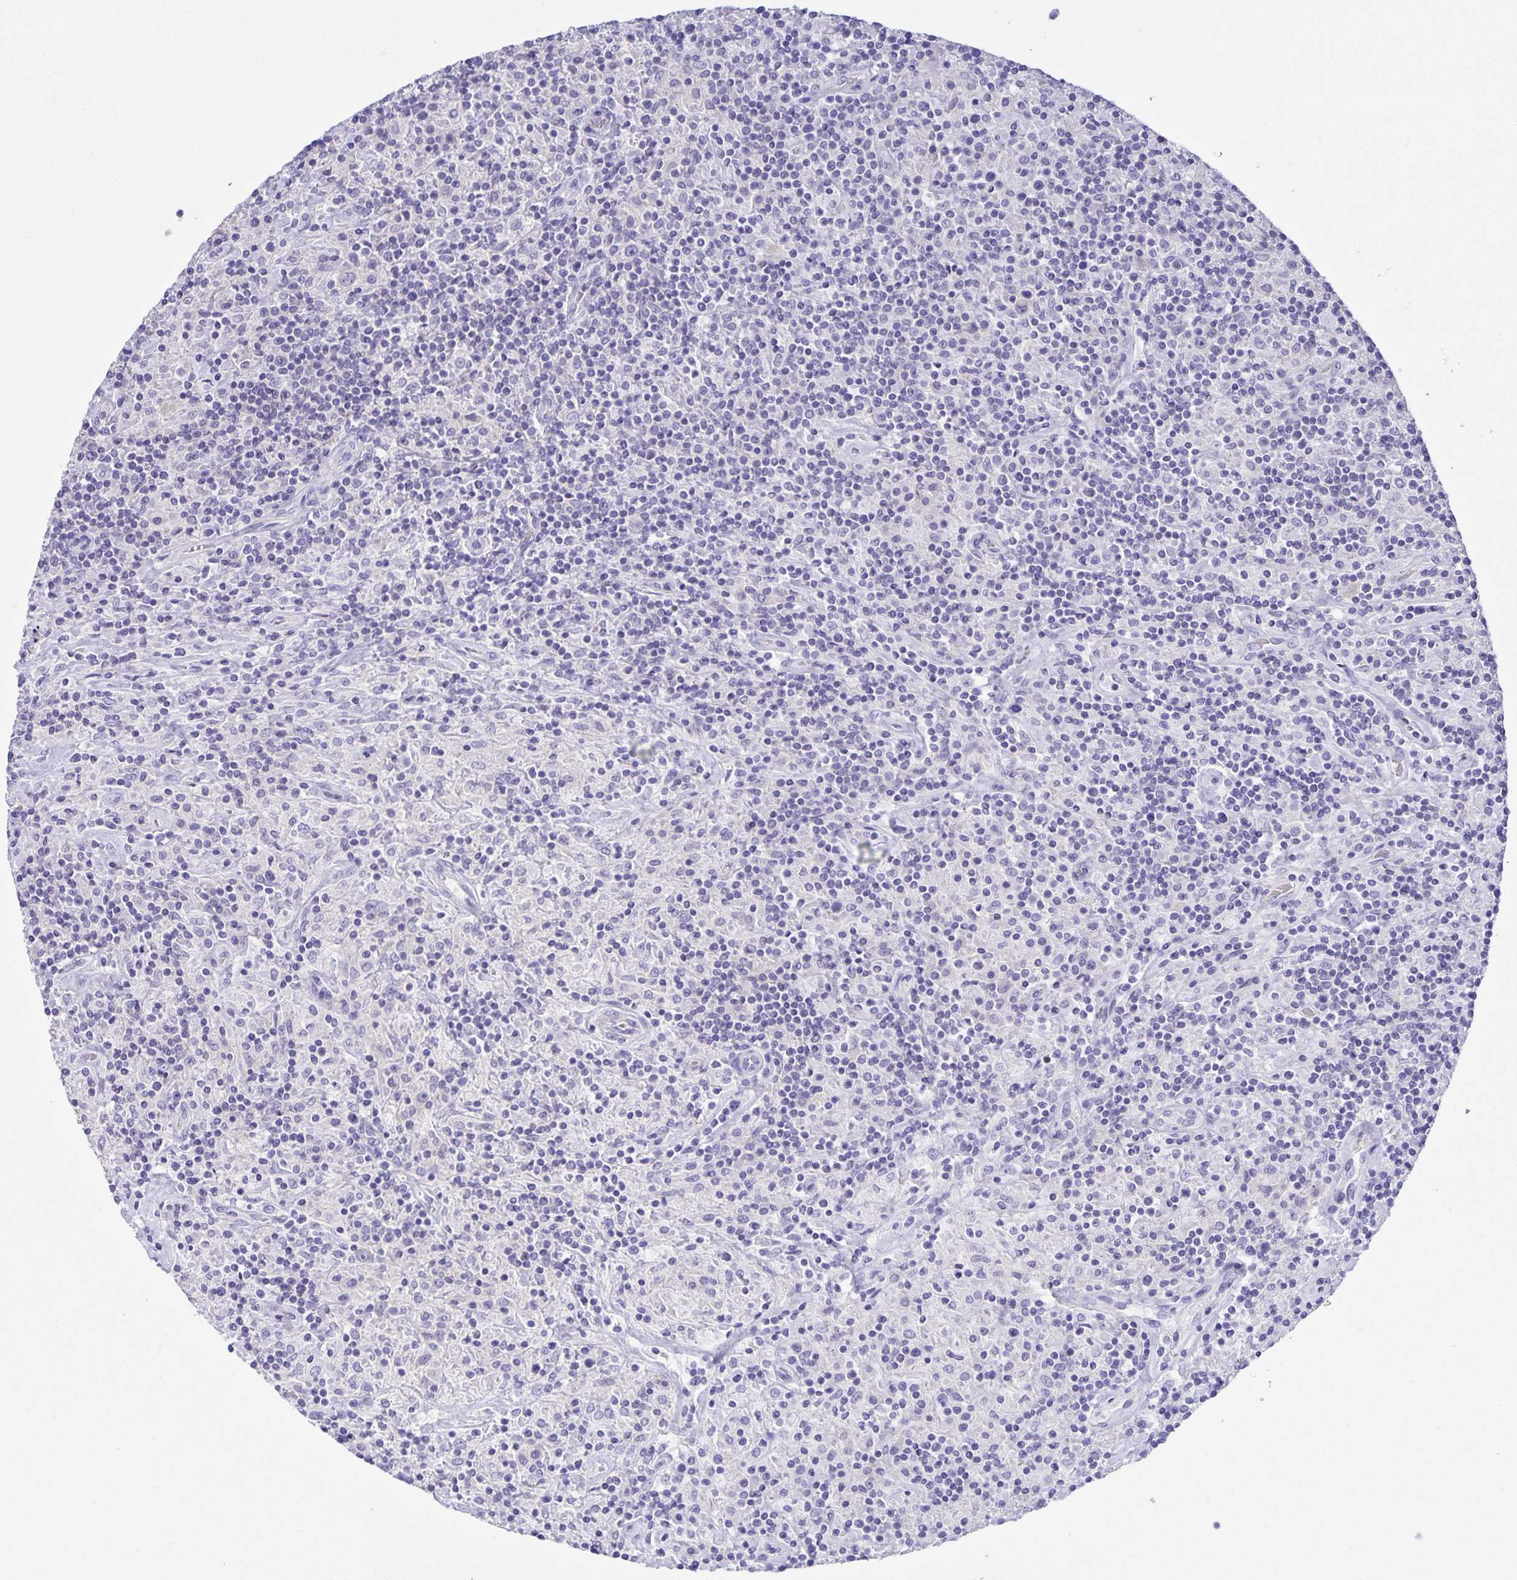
{"staining": {"intensity": "negative", "quantity": "none", "location": "none"}, "tissue": "lymphoma", "cell_type": "Tumor cells", "image_type": "cancer", "snomed": [{"axis": "morphology", "description": "Hodgkin's disease, NOS"}, {"axis": "topography", "description": "Lymph node"}], "caption": "Lymphoma was stained to show a protein in brown. There is no significant staining in tumor cells. (Brightfield microscopy of DAB (3,3'-diaminobenzidine) immunohistochemistry at high magnification).", "gene": "CAPSL", "patient": {"sex": "male", "age": 70}}